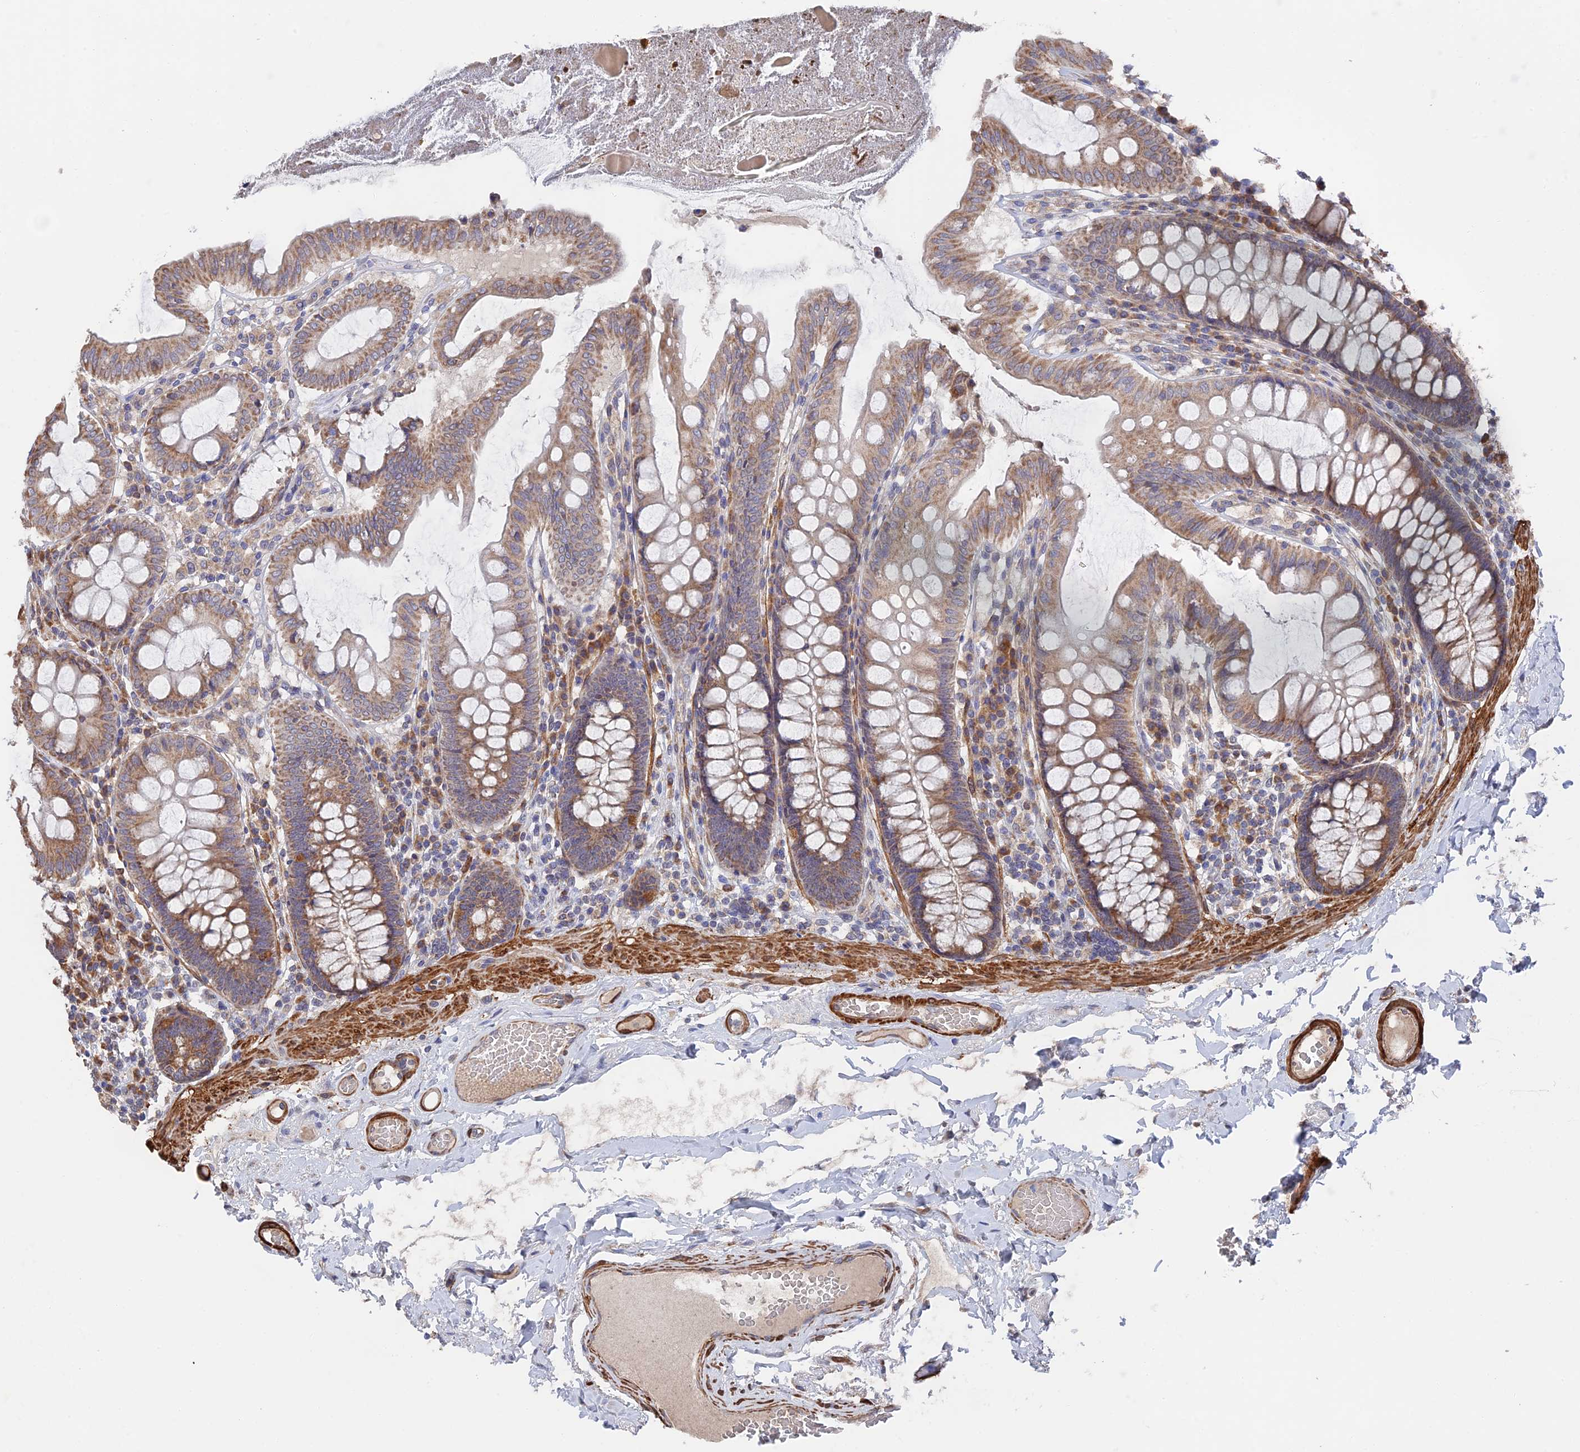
{"staining": {"intensity": "negative", "quantity": "none", "location": "none"}, "tissue": "colon", "cell_type": "Endothelial cells", "image_type": "normal", "snomed": [{"axis": "morphology", "description": "Normal tissue, NOS"}, {"axis": "topography", "description": "Colon"}], "caption": "Histopathology image shows no protein staining in endothelial cells of unremarkable colon.", "gene": "ZNF320", "patient": {"sex": "male", "age": 84}}